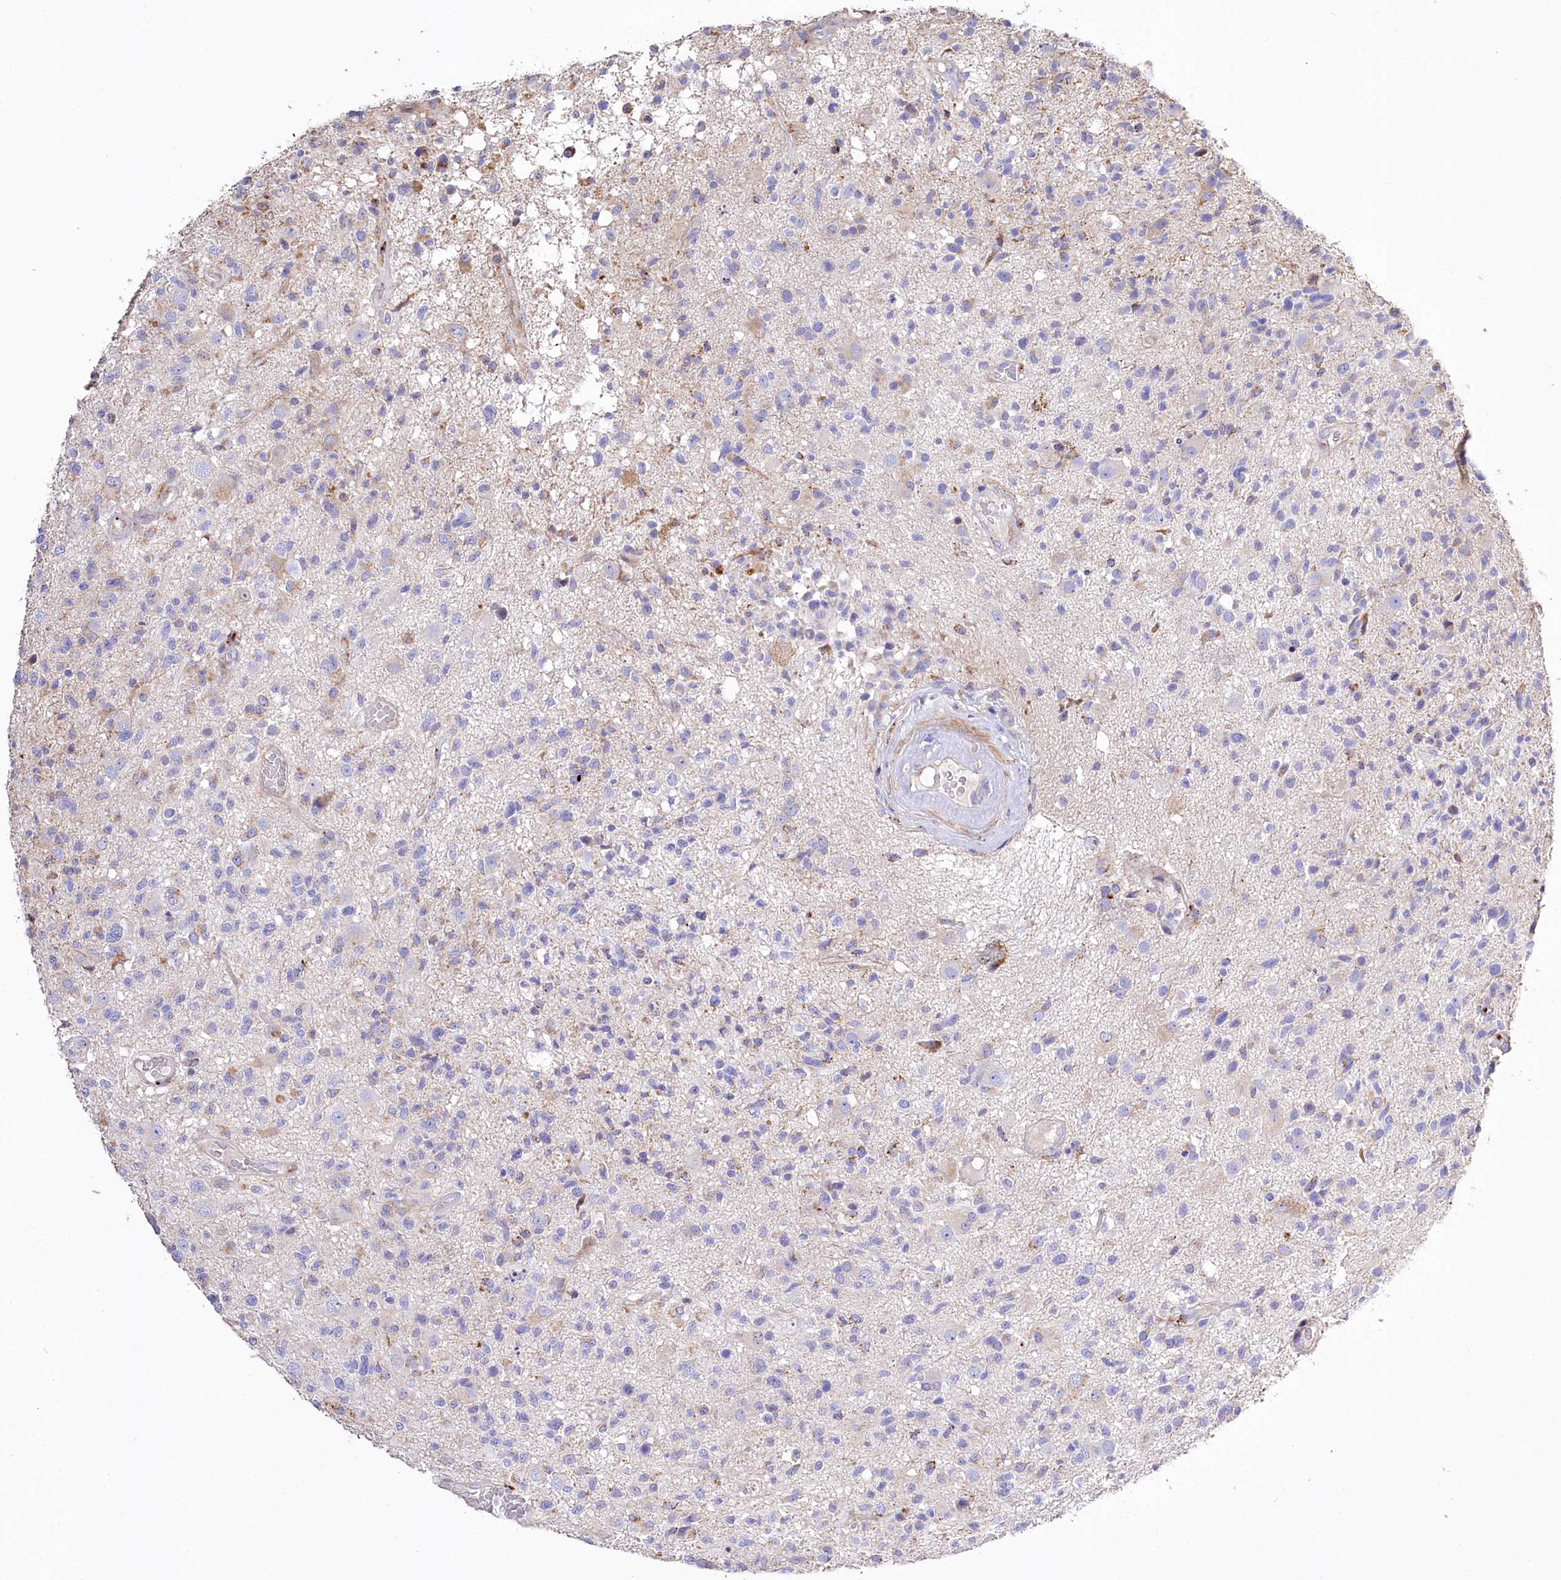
{"staining": {"intensity": "negative", "quantity": "none", "location": "none"}, "tissue": "glioma", "cell_type": "Tumor cells", "image_type": "cancer", "snomed": [{"axis": "morphology", "description": "Glioma, malignant, High grade"}, {"axis": "morphology", "description": "Glioblastoma, NOS"}, {"axis": "topography", "description": "Brain"}], "caption": "The photomicrograph displays no staining of tumor cells in glioma. (Brightfield microscopy of DAB immunohistochemistry (IHC) at high magnification).", "gene": "PTER", "patient": {"sex": "male", "age": 60}}